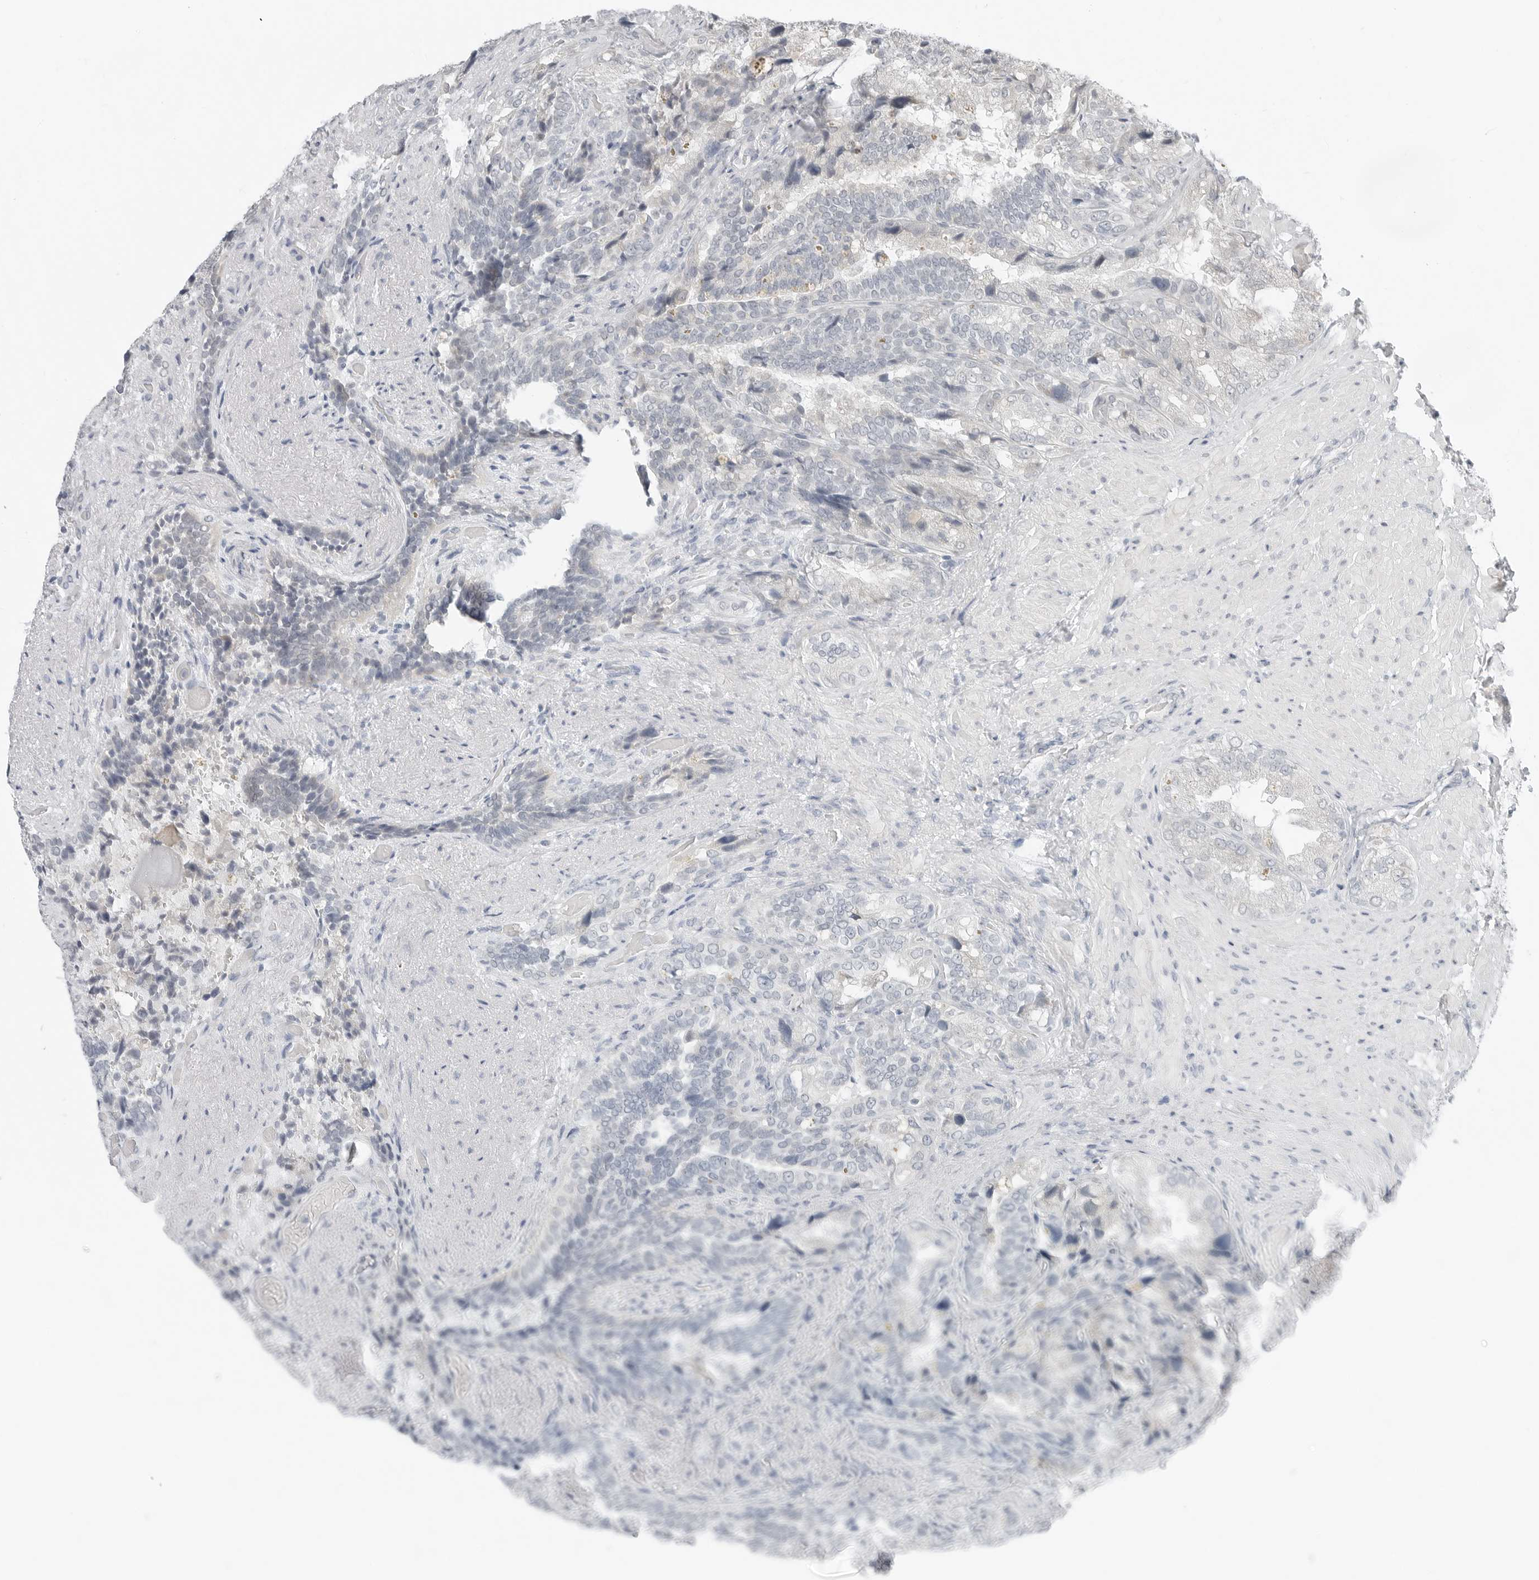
{"staining": {"intensity": "negative", "quantity": "none", "location": "none"}, "tissue": "seminal vesicle", "cell_type": "Glandular cells", "image_type": "normal", "snomed": [{"axis": "morphology", "description": "Normal tissue, NOS"}, {"axis": "topography", "description": "Seminal veicle"}, {"axis": "topography", "description": "Peripheral nerve tissue"}], "caption": "IHC histopathology image of benign seminal vesicle: seminal vesicle stained with DAB displays no significant protein positivity in glandular cells.", "gene": "XIRP1", "patient": {"sex": "male", "age": 63}}